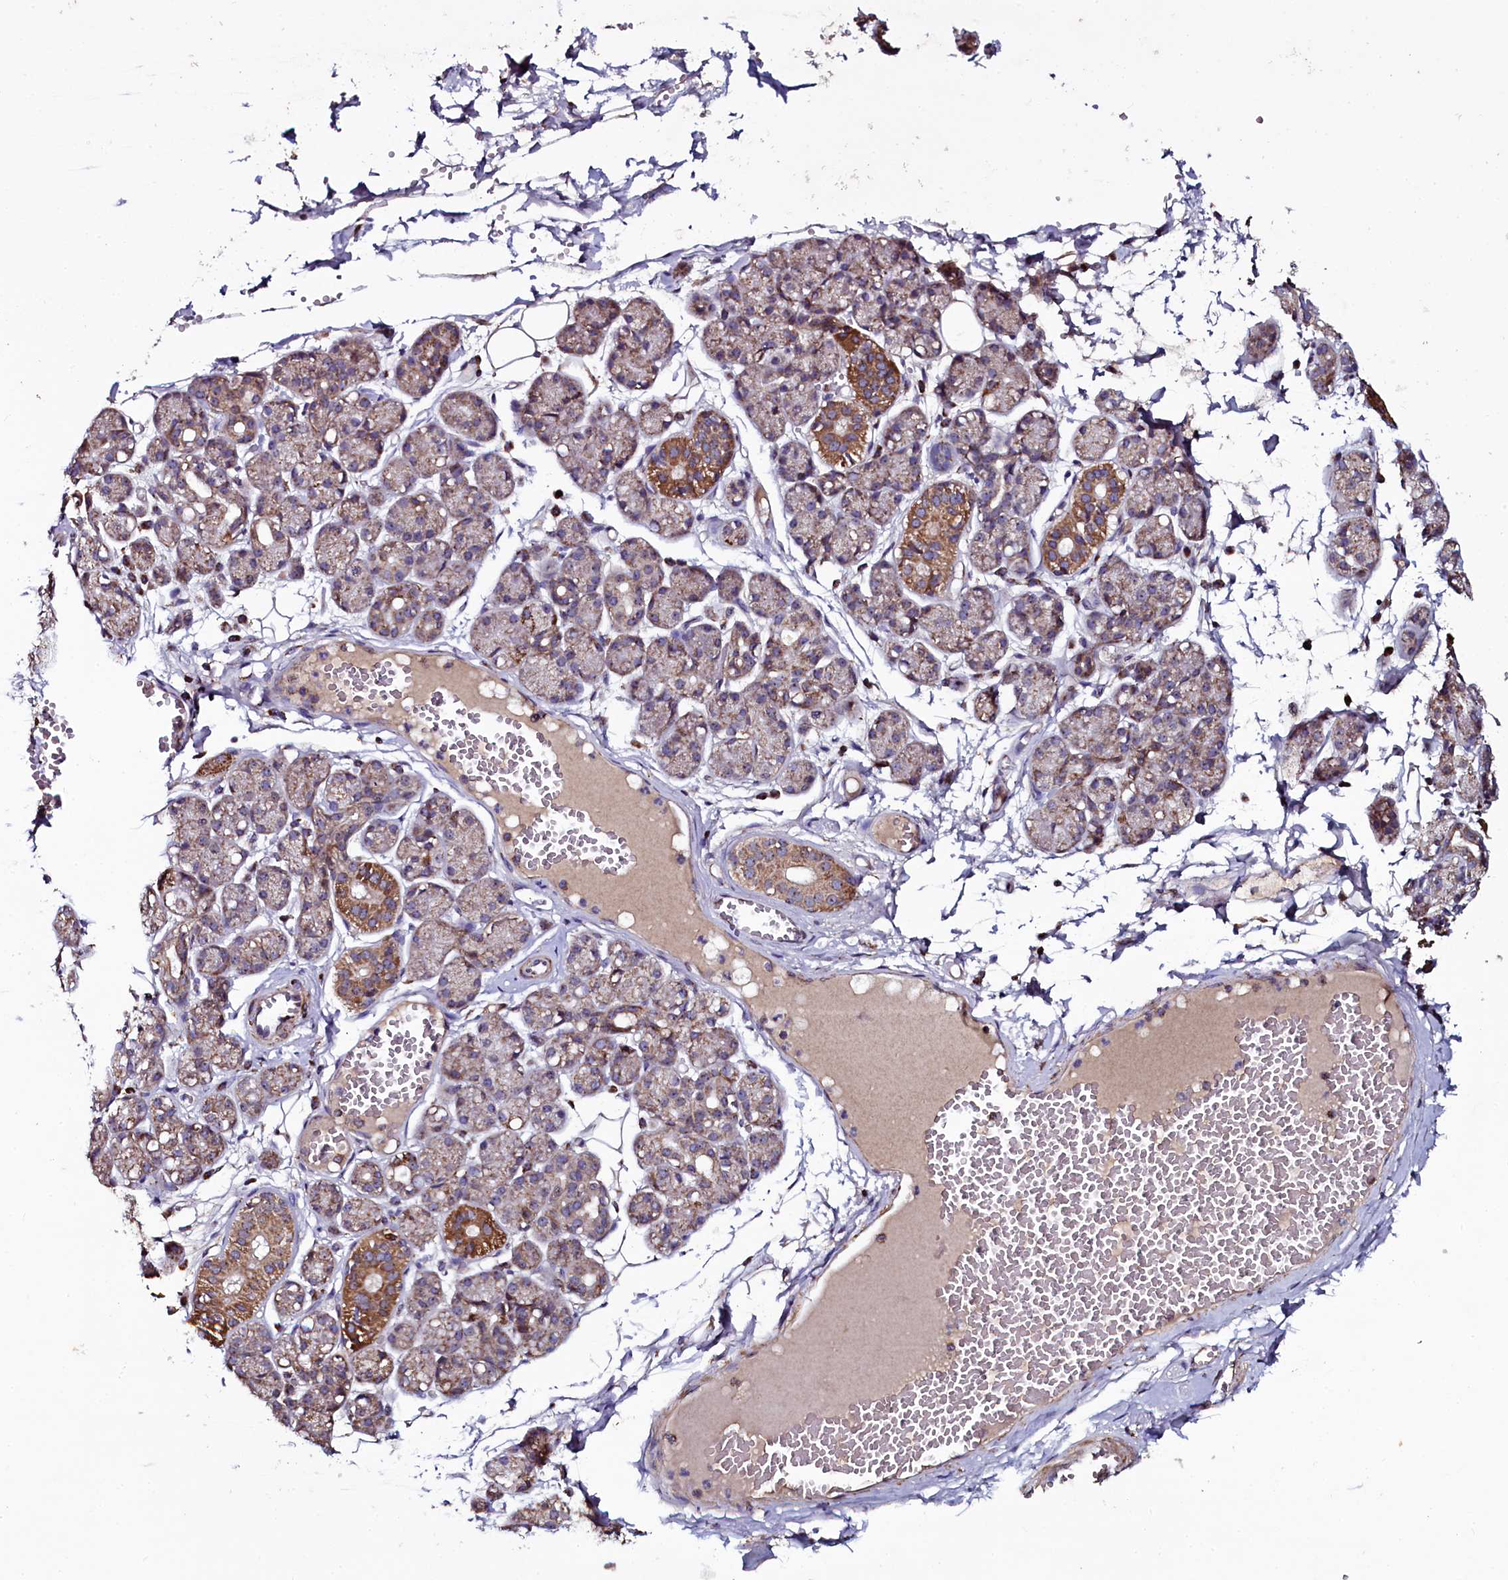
{"staining": {"intensity": "moderate", "quantity": "<25%", "location": "cytoplasmic/membranous"}, "tissue": "salivary gland", "cell_type": "Glandular cells", "image_type": "normal", "snomed": [{"axis": "morphology", "description": "Normal tissue, NOS"}, {"axis": "topography", "description": "Salivary gland"}], "caption": "Protein positivity by immunohistochemistry (IHC) exhibits moderate cytoplasmic/membranous positivity in approximately <25% of glandular cells in unremarkable salivary gland.", "gene": "NAA80", "patient": {"sex": "male", "age": 63}}